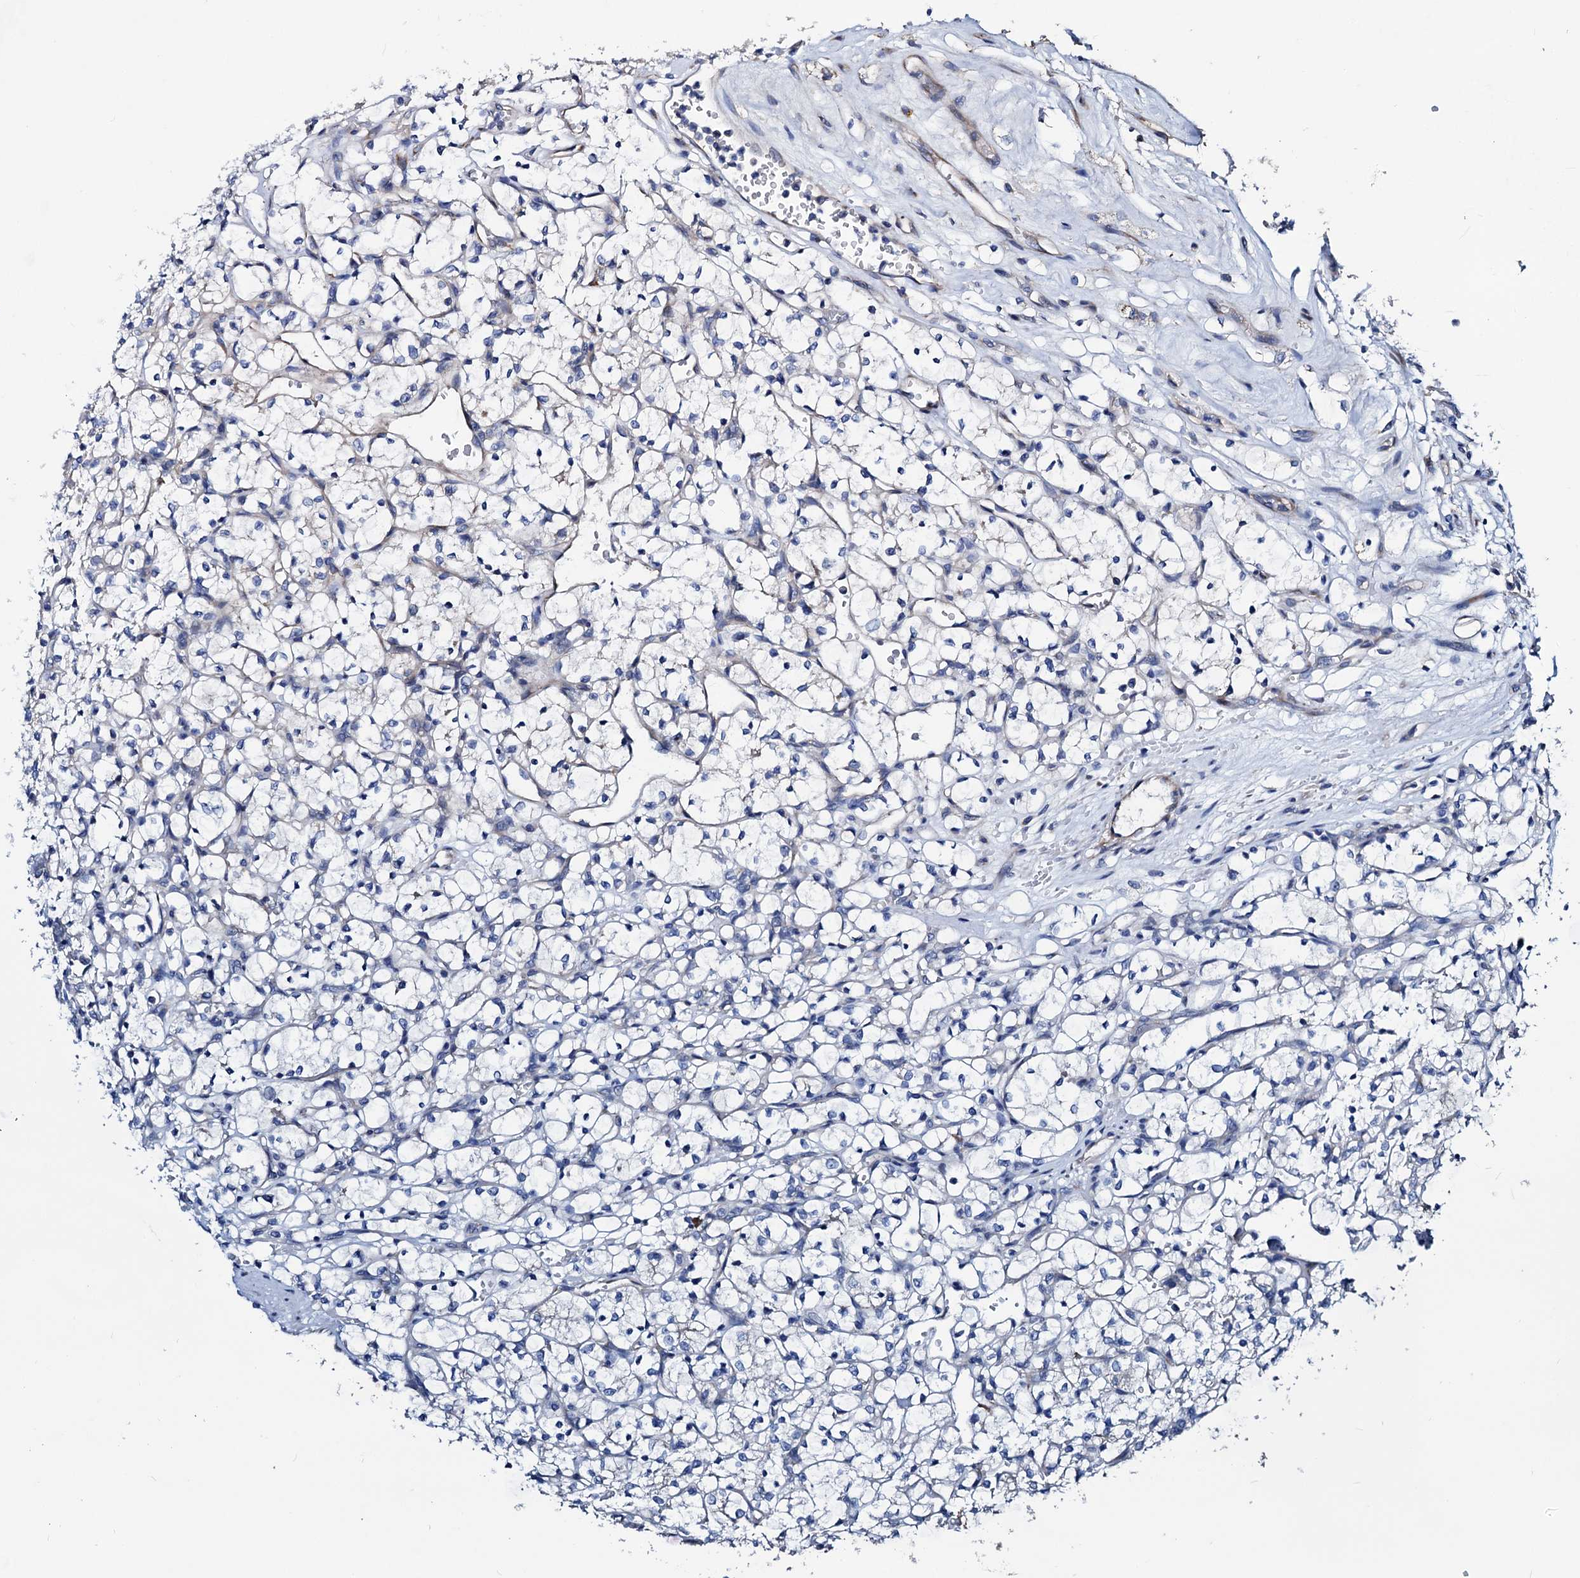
{"staining": {"intensity": "negative", "quantity": "none", "location": "none"}, "tissue": "renal cancer", "cell_type": "Tumor cells", "image_type": "cancer", "snomed": [{"axis": "morphology", "description": "Adenocarcinoma, NOS"}, {"axis": "topography", "description": "Kidney"}], "caption": "Tumor cells are negative for brown protein staining in renal cancer (adenocarcinoma).", "gene": "AKAP11", "patient": {"sex": "female", "age": 69}}